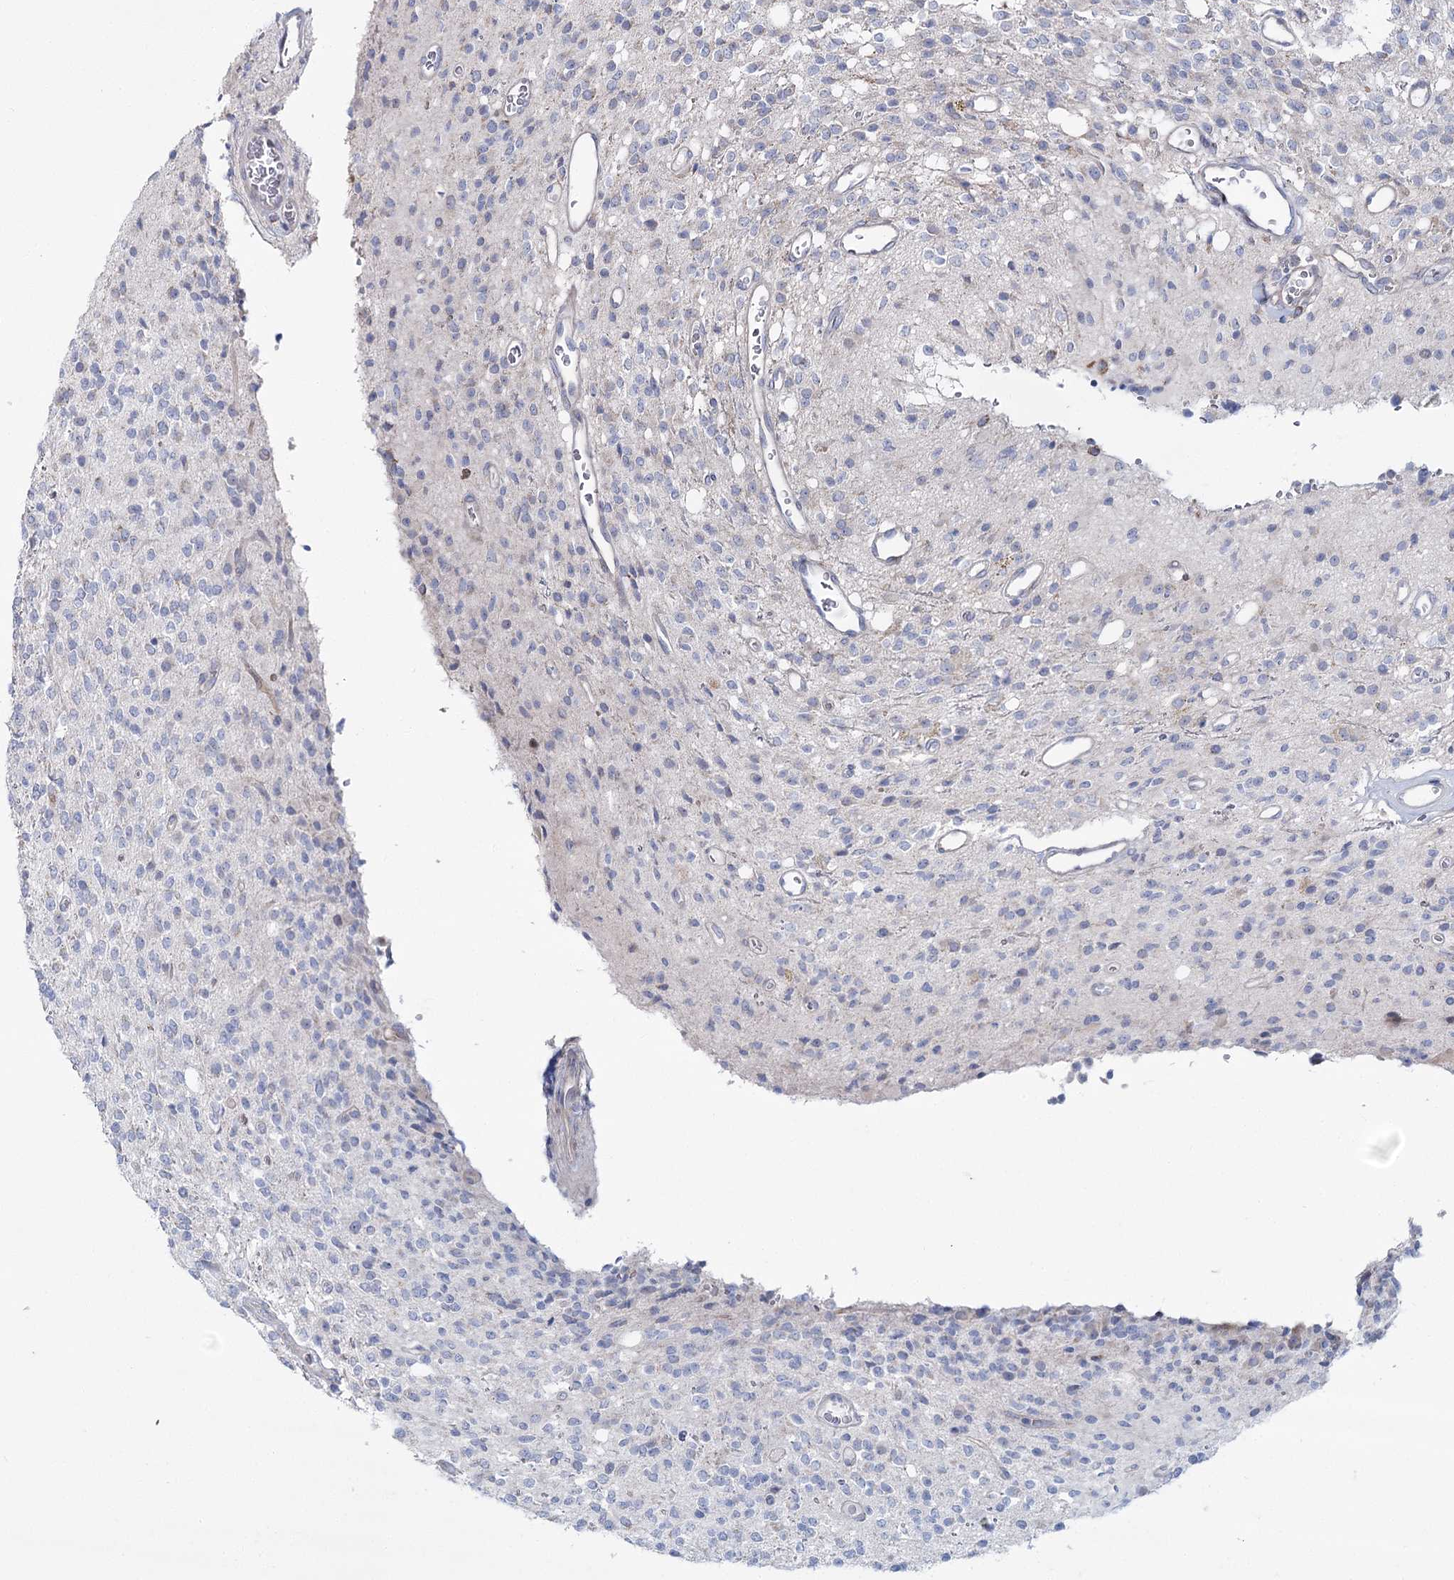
{"staining": {"intensity": "negative", "quantity": "none", "location": "none"}, "tissue": "glioma", "cell_type": "Tumor cells", "image_type": "cancer", "snomed": [{"axis": "morphology", "description": "Glioma, malignant, High grade"}, {"axis": "topography", "description": "Brain"}], "caption": "Tumor cells show no significant protein expression in glioma.", "gene": "CPLANE1", "patient": {"sex": "male", "age": 34}}